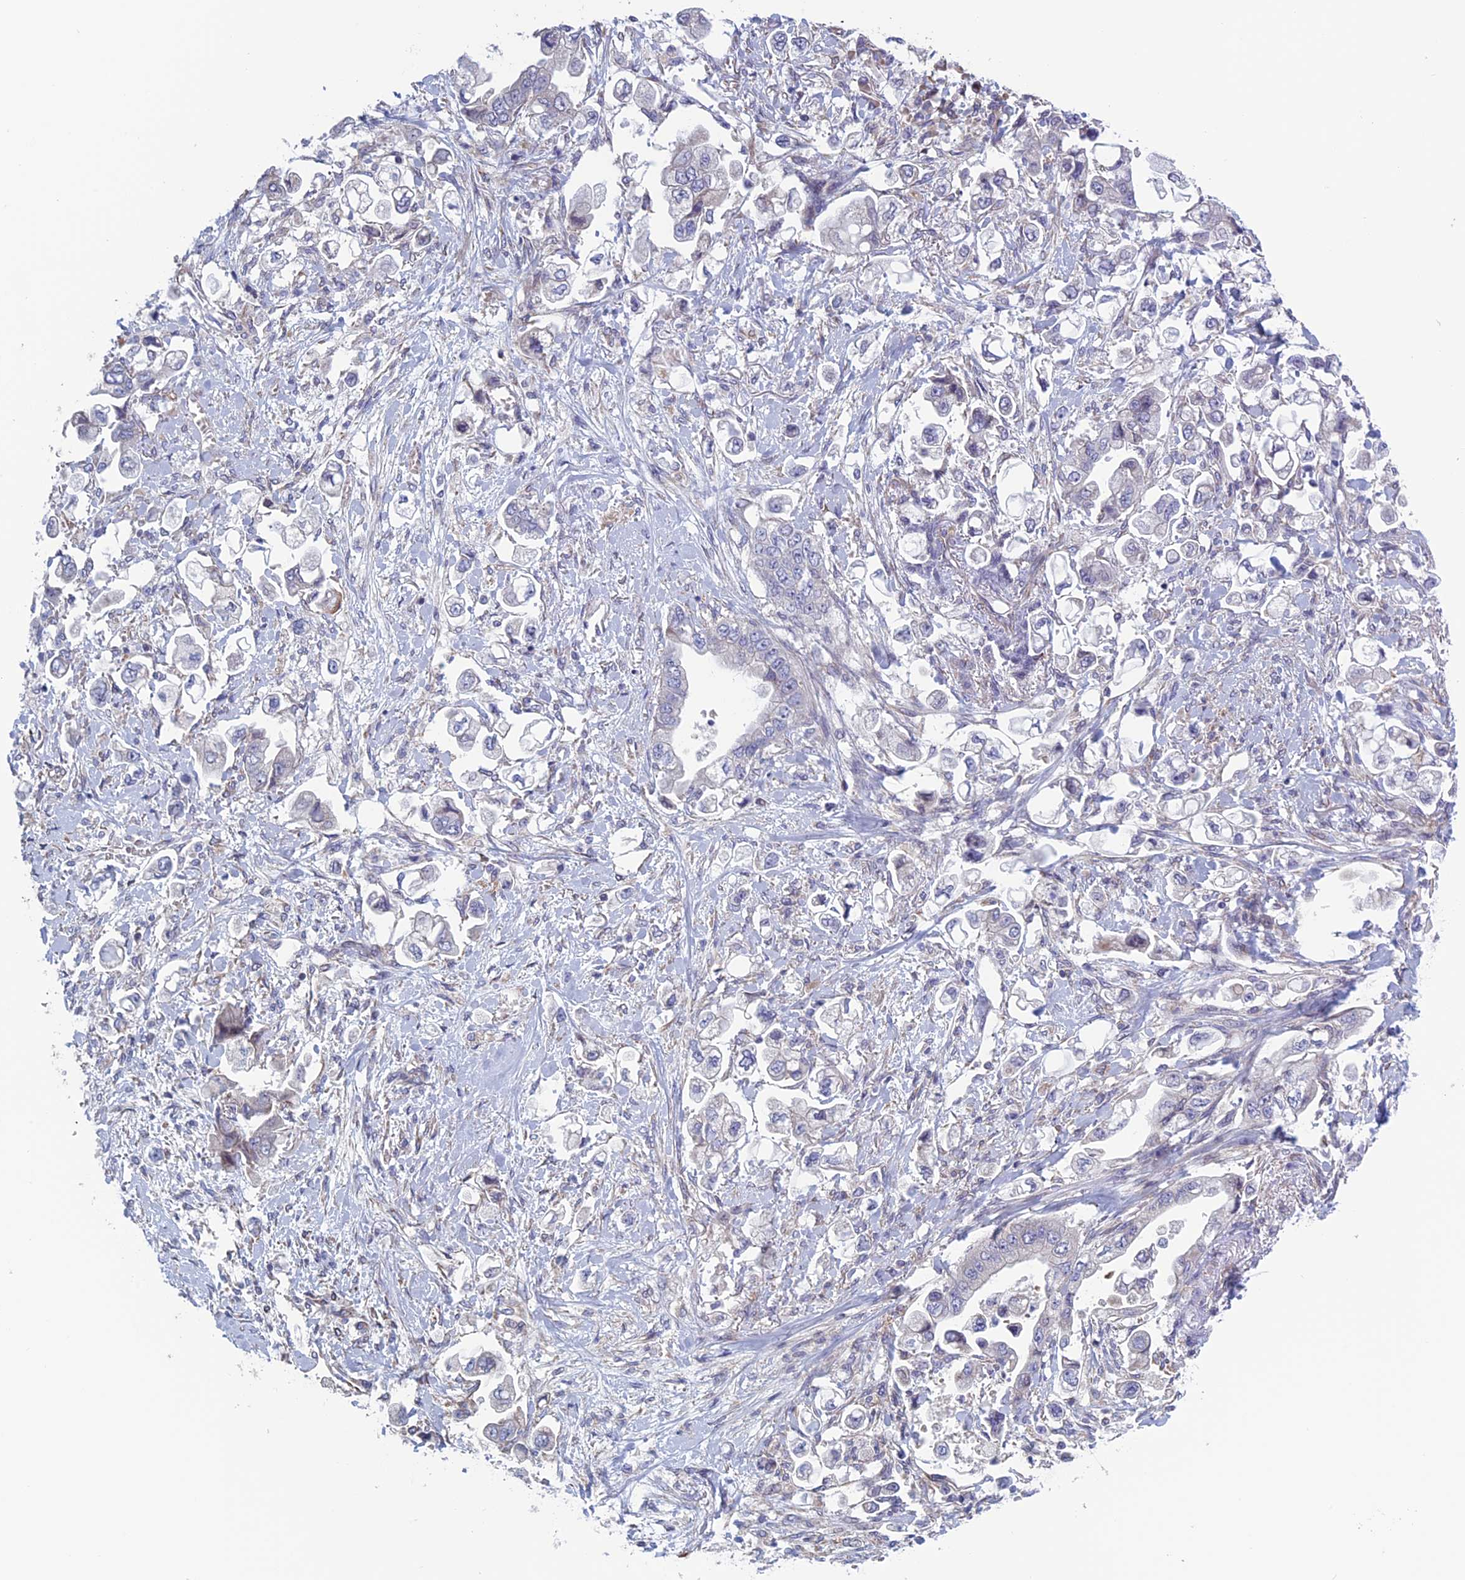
{"staining": {"intensity": "negative", "quantity": "none", "location": "none"}, "tissue": "stomach cancer", "cell_type": "Tumor cells", "image_type": "cancer", "snomed": [{"axis": "morphology", "description": "Adenocarcinoma, NOS"}, {"axis": "topography", "description": "Stomach"}], "caption": "Immunohistochemistry micrograph of neoplastic tissue: human stomach adenocarcinoma stained with DAB reveals no significant protein expression in tumor cells.", "gene": "BCL2L10", "patient": {"sex": "male", "age": 62}}